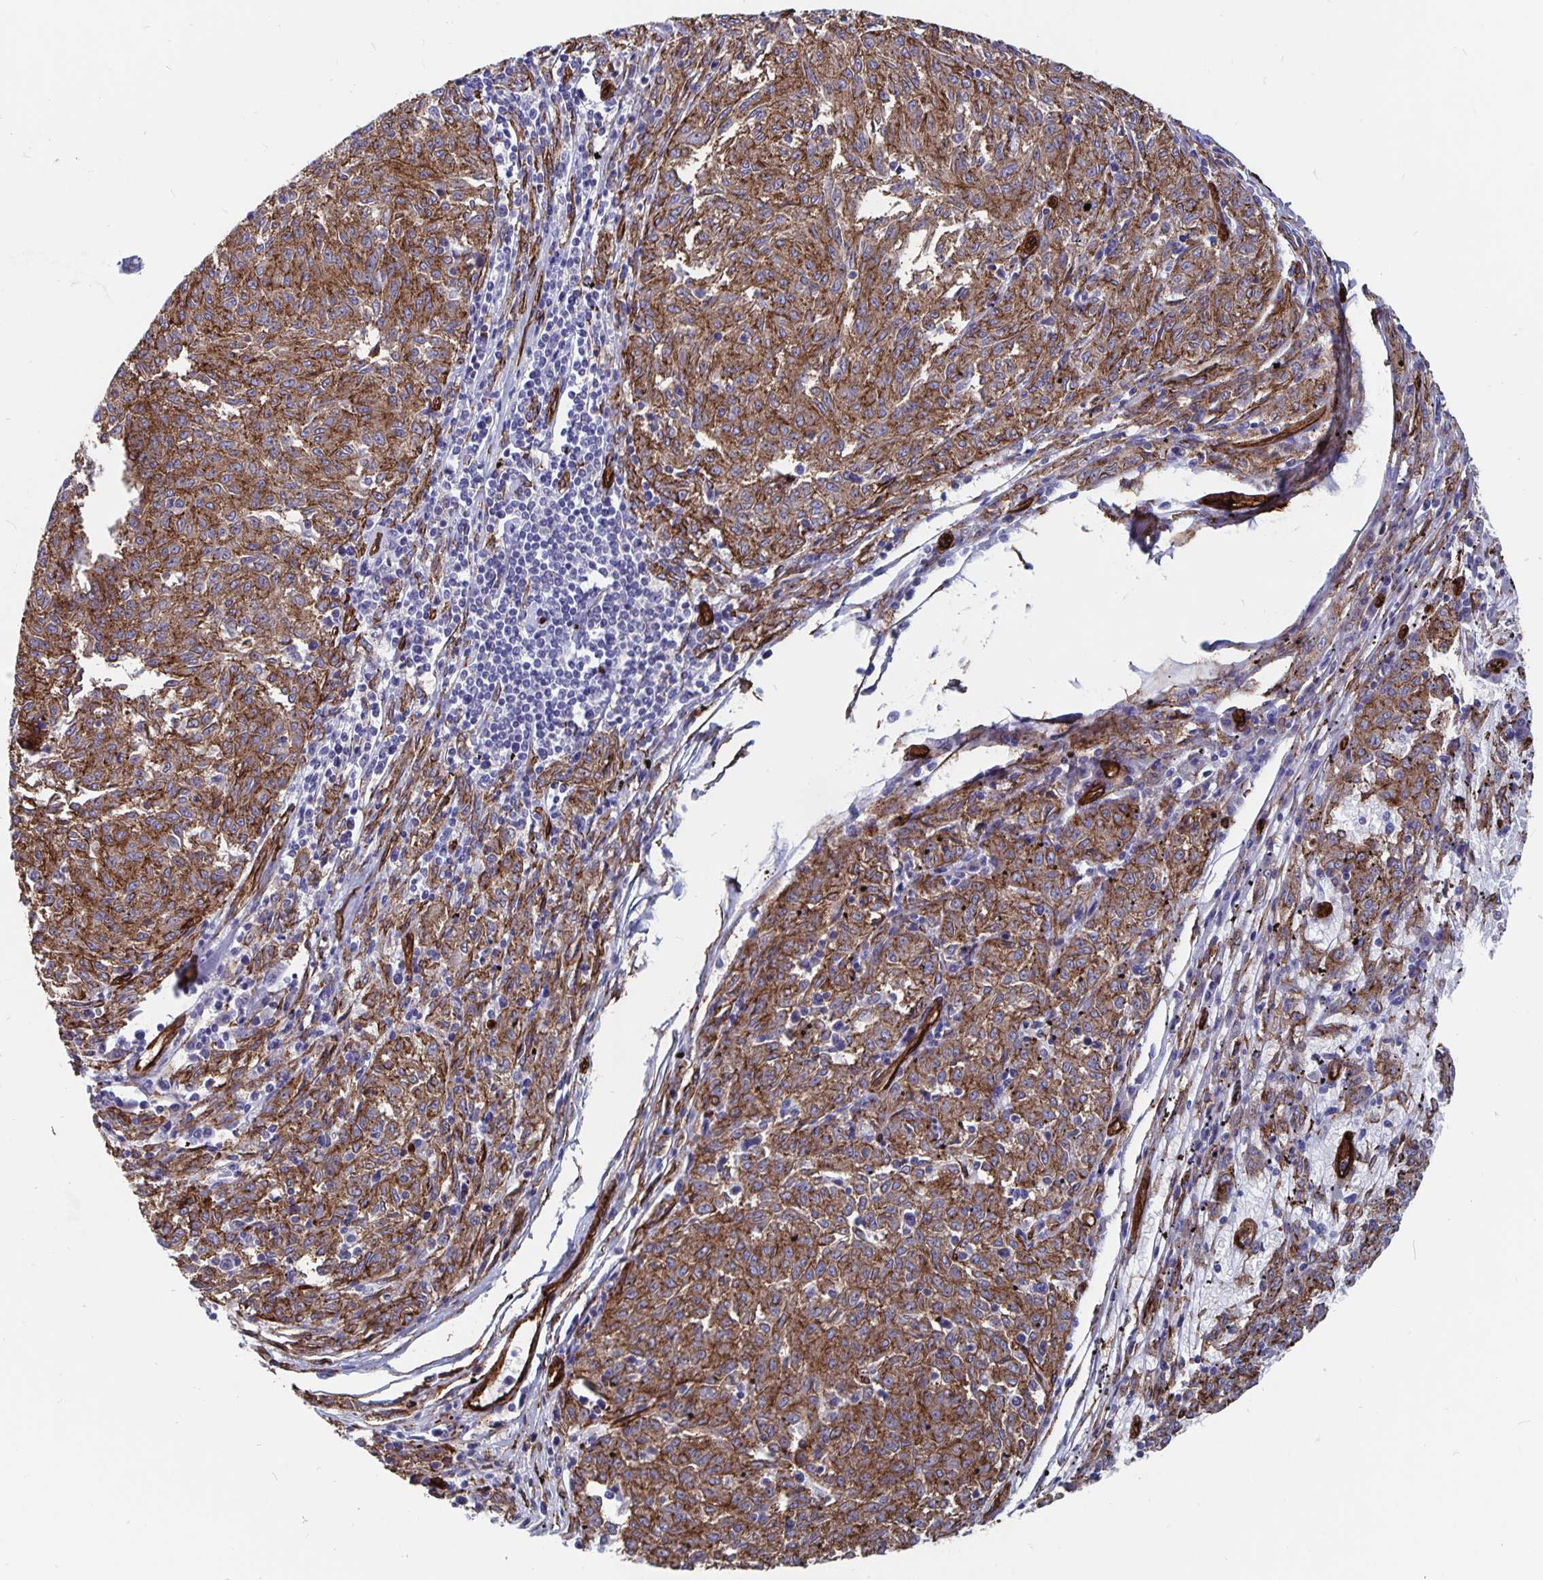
{"staining": {"intensity": "strong", "quantity": ">75%", "location": "cytoplasmic/membranous"}, "tissue": "melanoma", "cell_type": "Tumor cells", "image_type": "cancer", "snomed": [{"axis": "morphology", "description": "Malignant melanoma, NOS"}, {"axis": "topography", "description": "Skin"}], "caption": "Melanoma stained with IHC displays strong cytoplasmic/membranous expression in approximately >75% of tumor cells.", "gene": "DCHS2", "patient": {"sex": "female", "age": 72}}